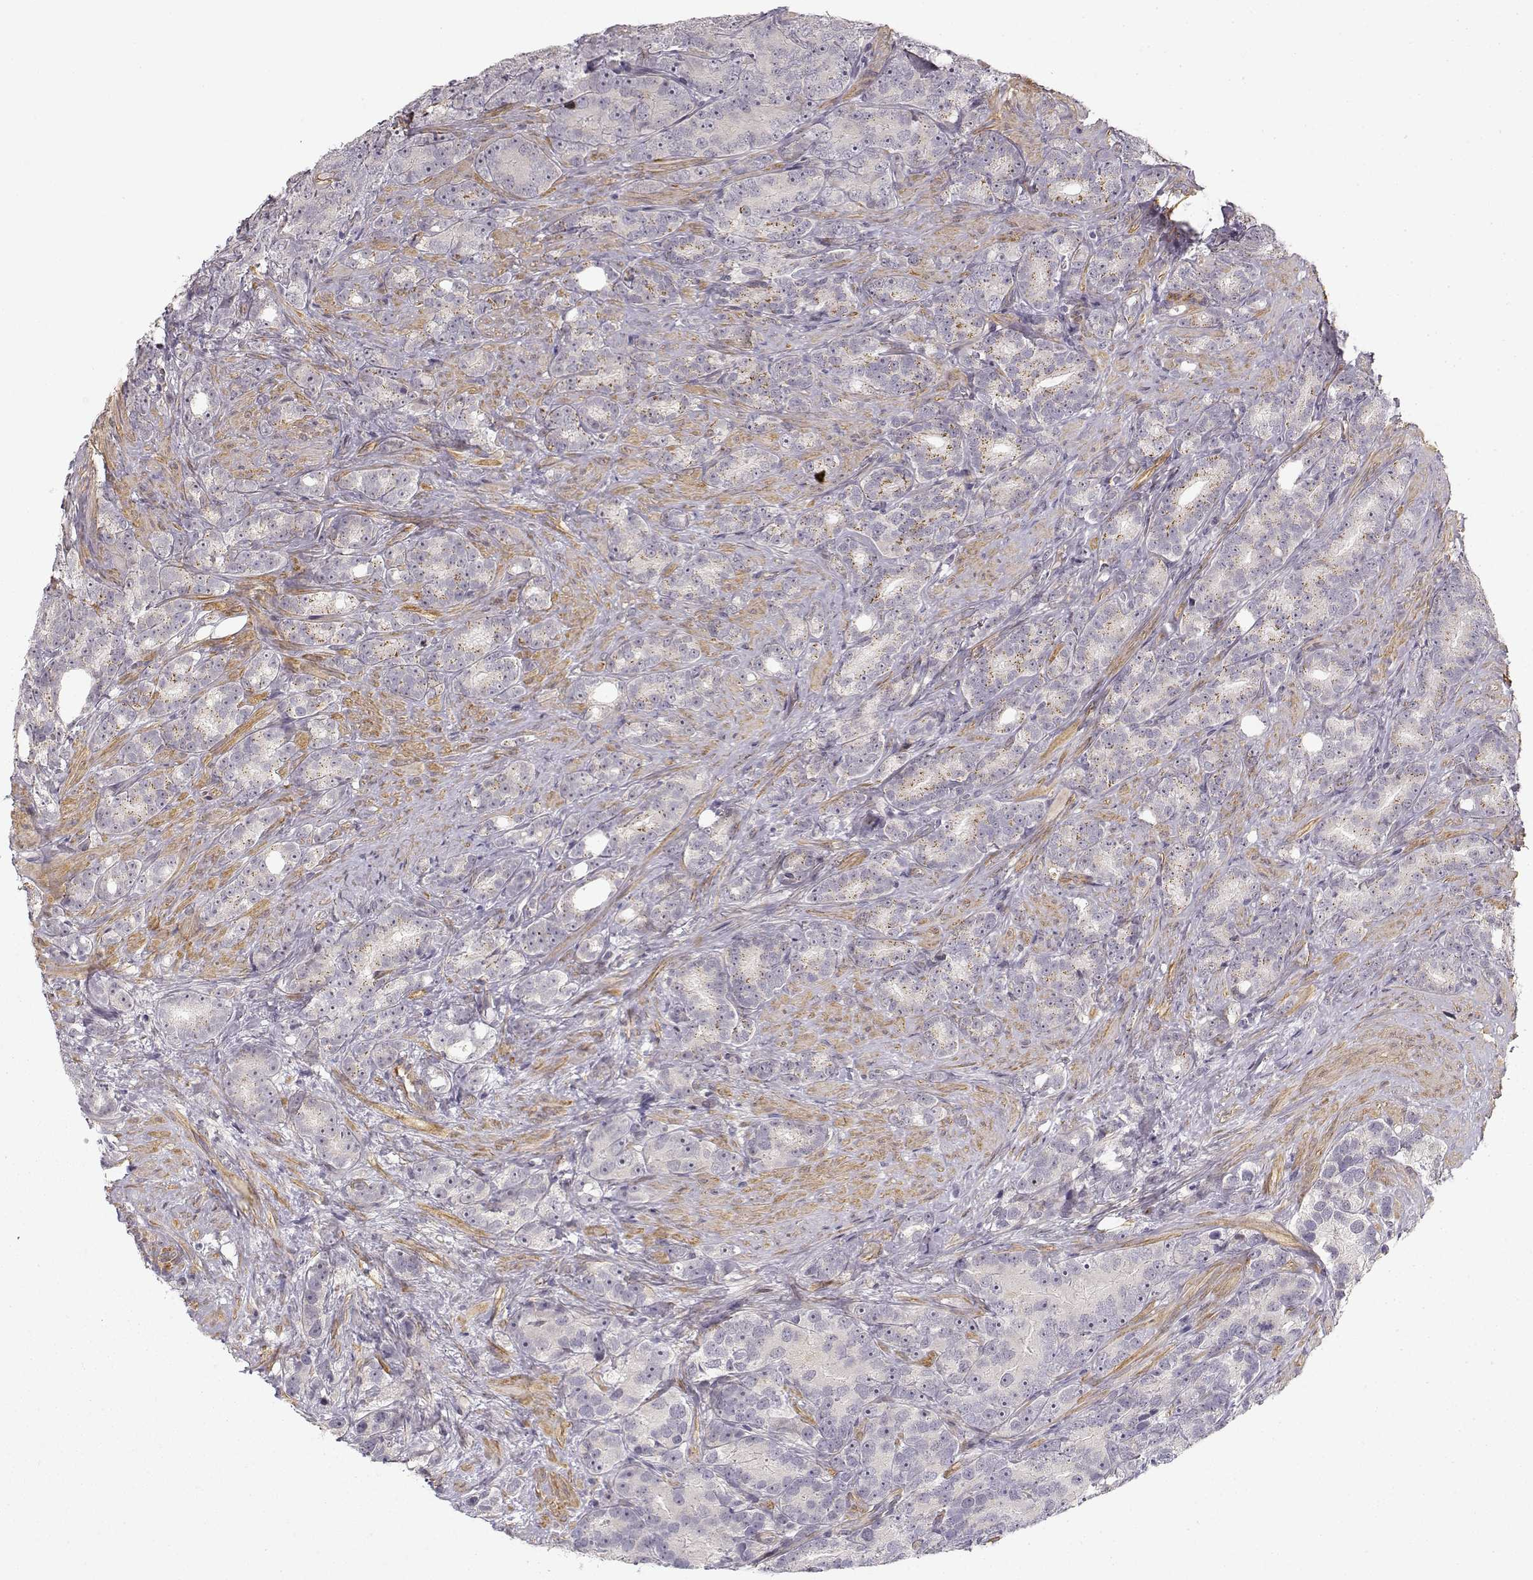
{"staining": {"intensity": "weak", "quantity": "<25%", "location": "cytoplasmic/membranous"}, "tissue": "prostate cancer", "cell_type": "Tumor cells", "image_type": "cancer", "snomed": [{"axis": "morphology", "description": "Adenocarcinoma, High grade"}, {"axis": "topography", "description": "Prostate"}], "caption": "Immunohistochemistry (IHC) image of prostate cancer stained for a protein (brown), which demonstrates no expression in tumor cells. (DAB immunohistochemistry (IHC), high magnification).", "gene": "RGS9BP", "patient": {"sex": "male", "age": 90}}